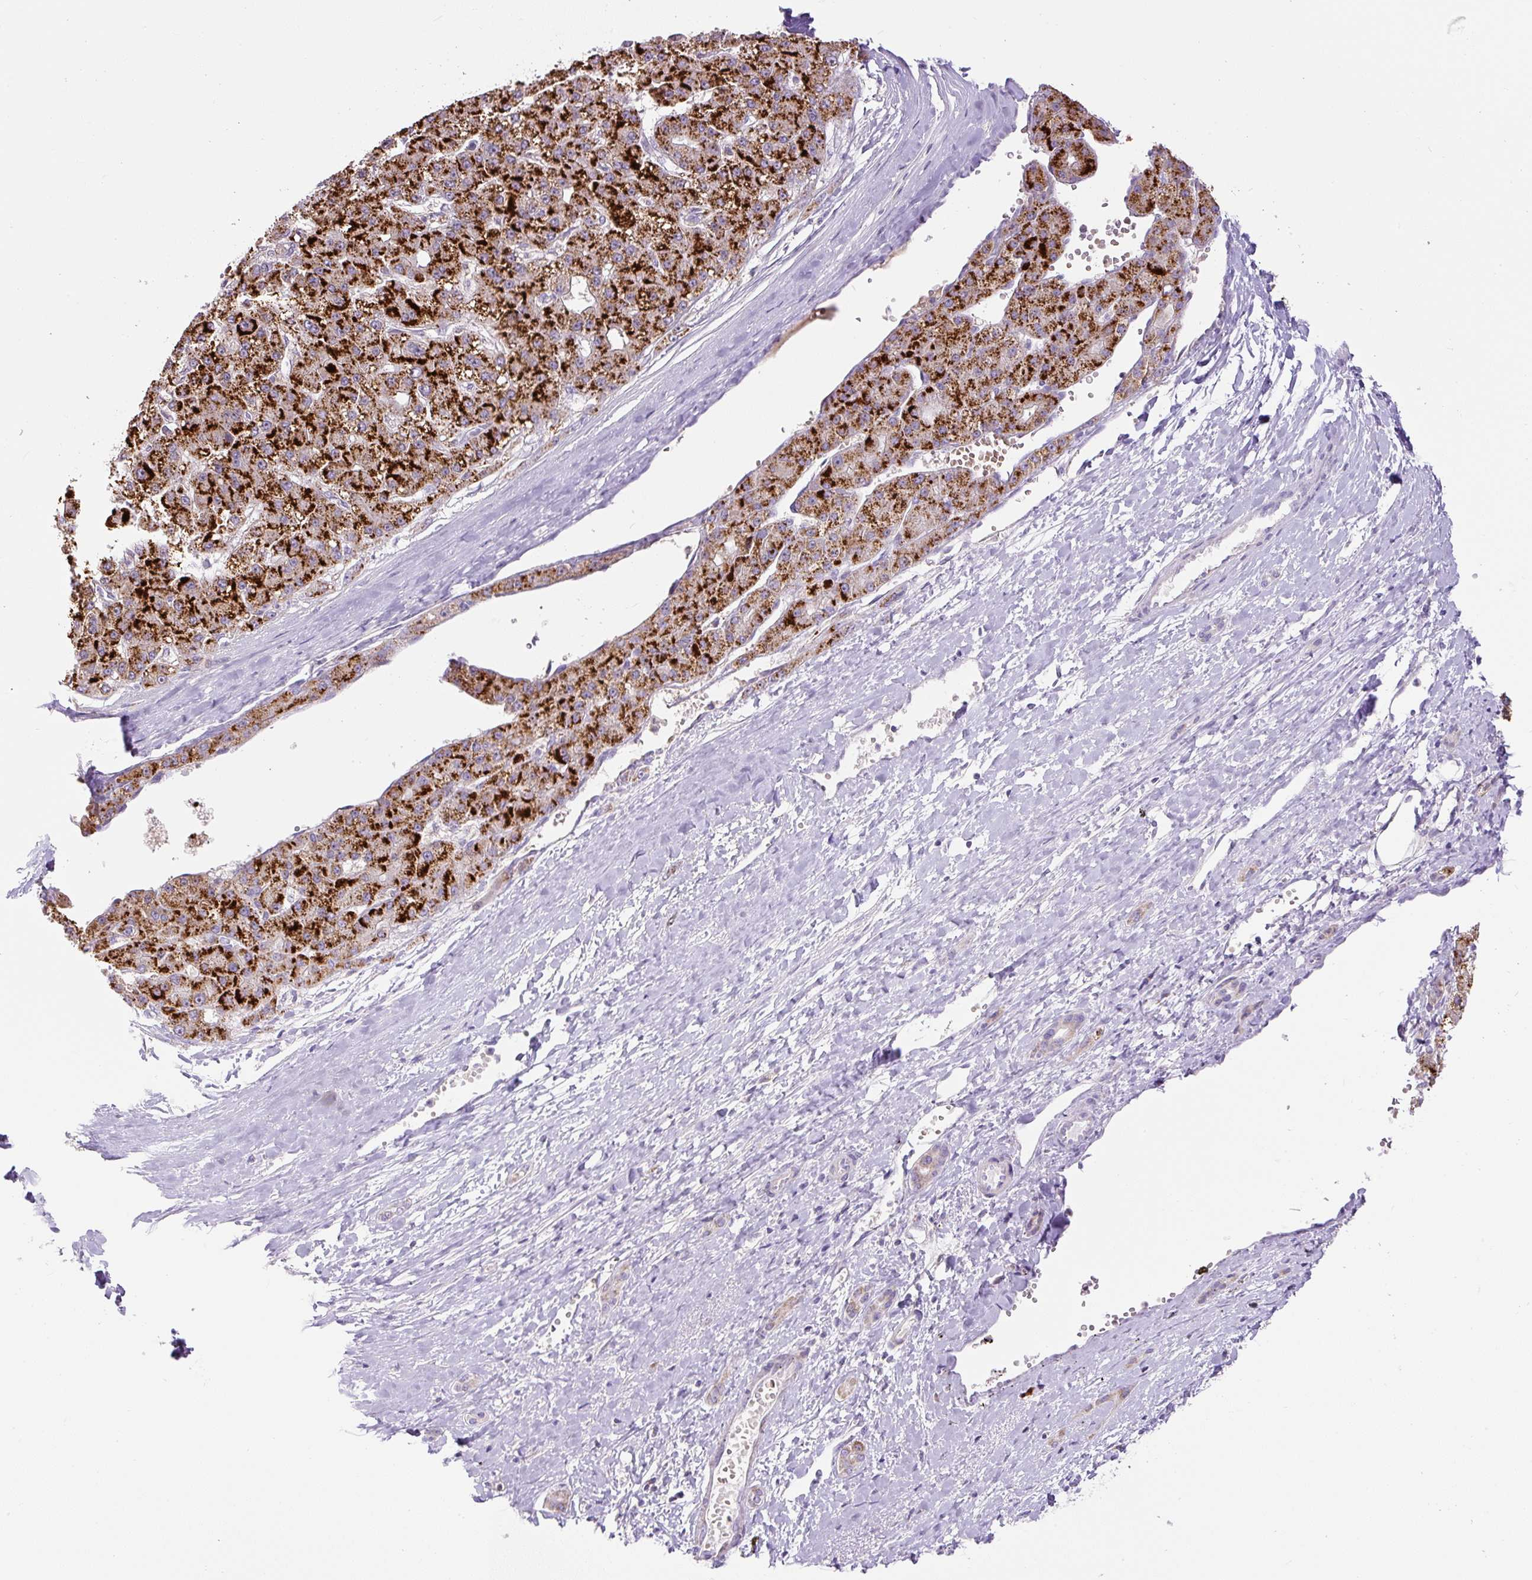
{"staining": {"intensity": "strong", "quantity": ">75%", "location": "cytoplasmic/membranous"}, "tissue": "liver cancer", "cell_type": "Tumor cells", "image_type": "cancer", "snomed": [{"axis": "morphology", "description": "Carcinoma, Hepatocellular, NOS"}, {"axis": "topography", "description": "Liver"}], "caption": "IHC of human liver hepatocellular carcinoma shows high levels of strong cytoplasmic/membranous expression in about >75% of tumor cells.", "gene": "ZNF596", "patient": {"sex": "male", "age": 67}}